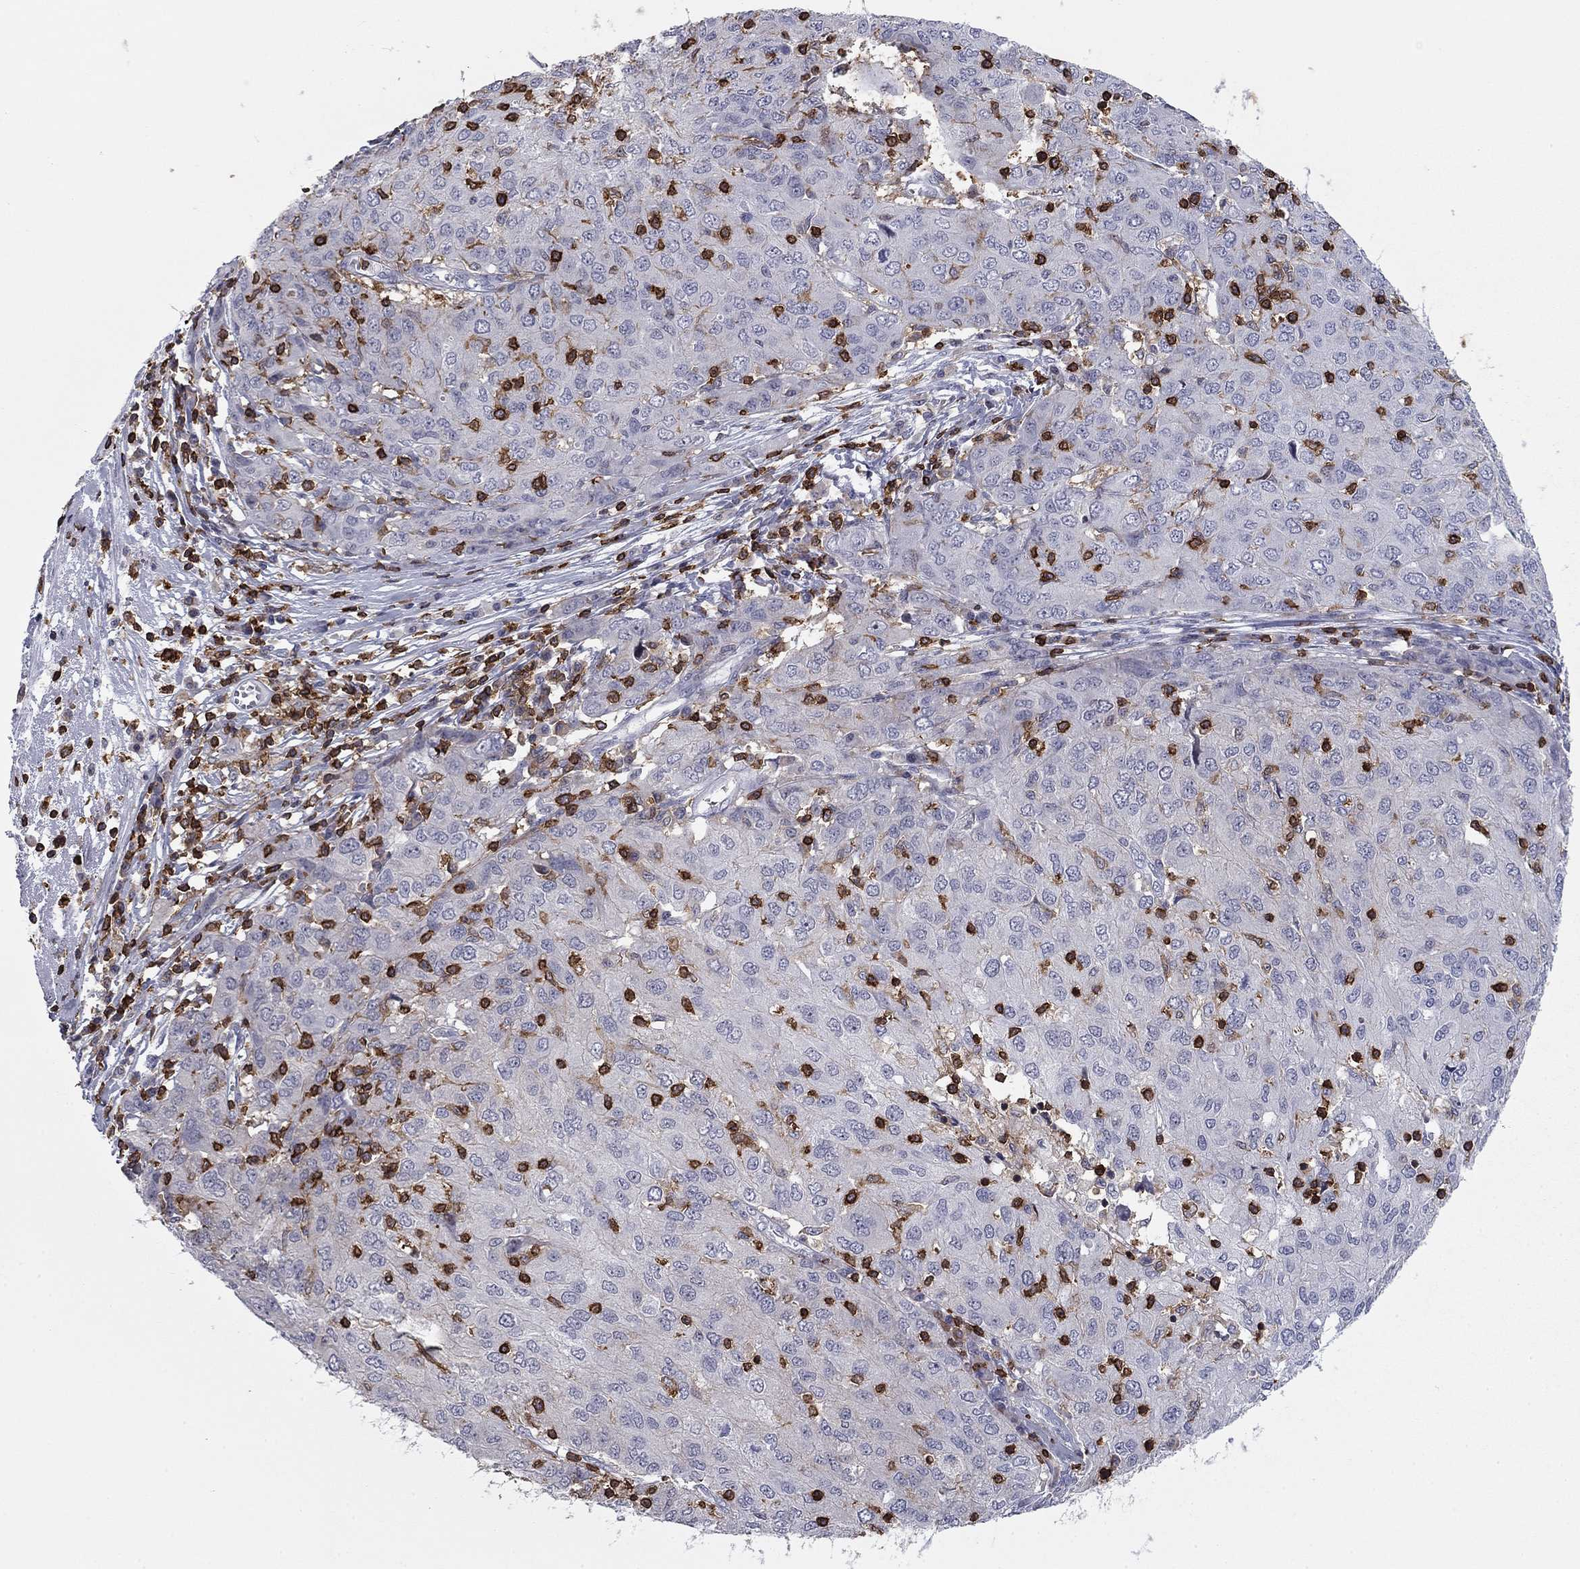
{"staining": {"intensity": "negative", "quantity": "none", "location": "none"}, "tissue": "ovarian cancer", "cell_type": "Tumor cells", "image_type": "cancer", "snomed": [{"axis": "morphology", "description": "Carcinoma, endometroid"}, {"axis": "topography", "description": "Ovary"}], "caption": "Ovarian endometroid carcinoma was stained to show a protein in brown. There is no significant staining in tumor cells.", "gene": "ARHGAP27", "patient": {"sex": "female", "age": 50}}